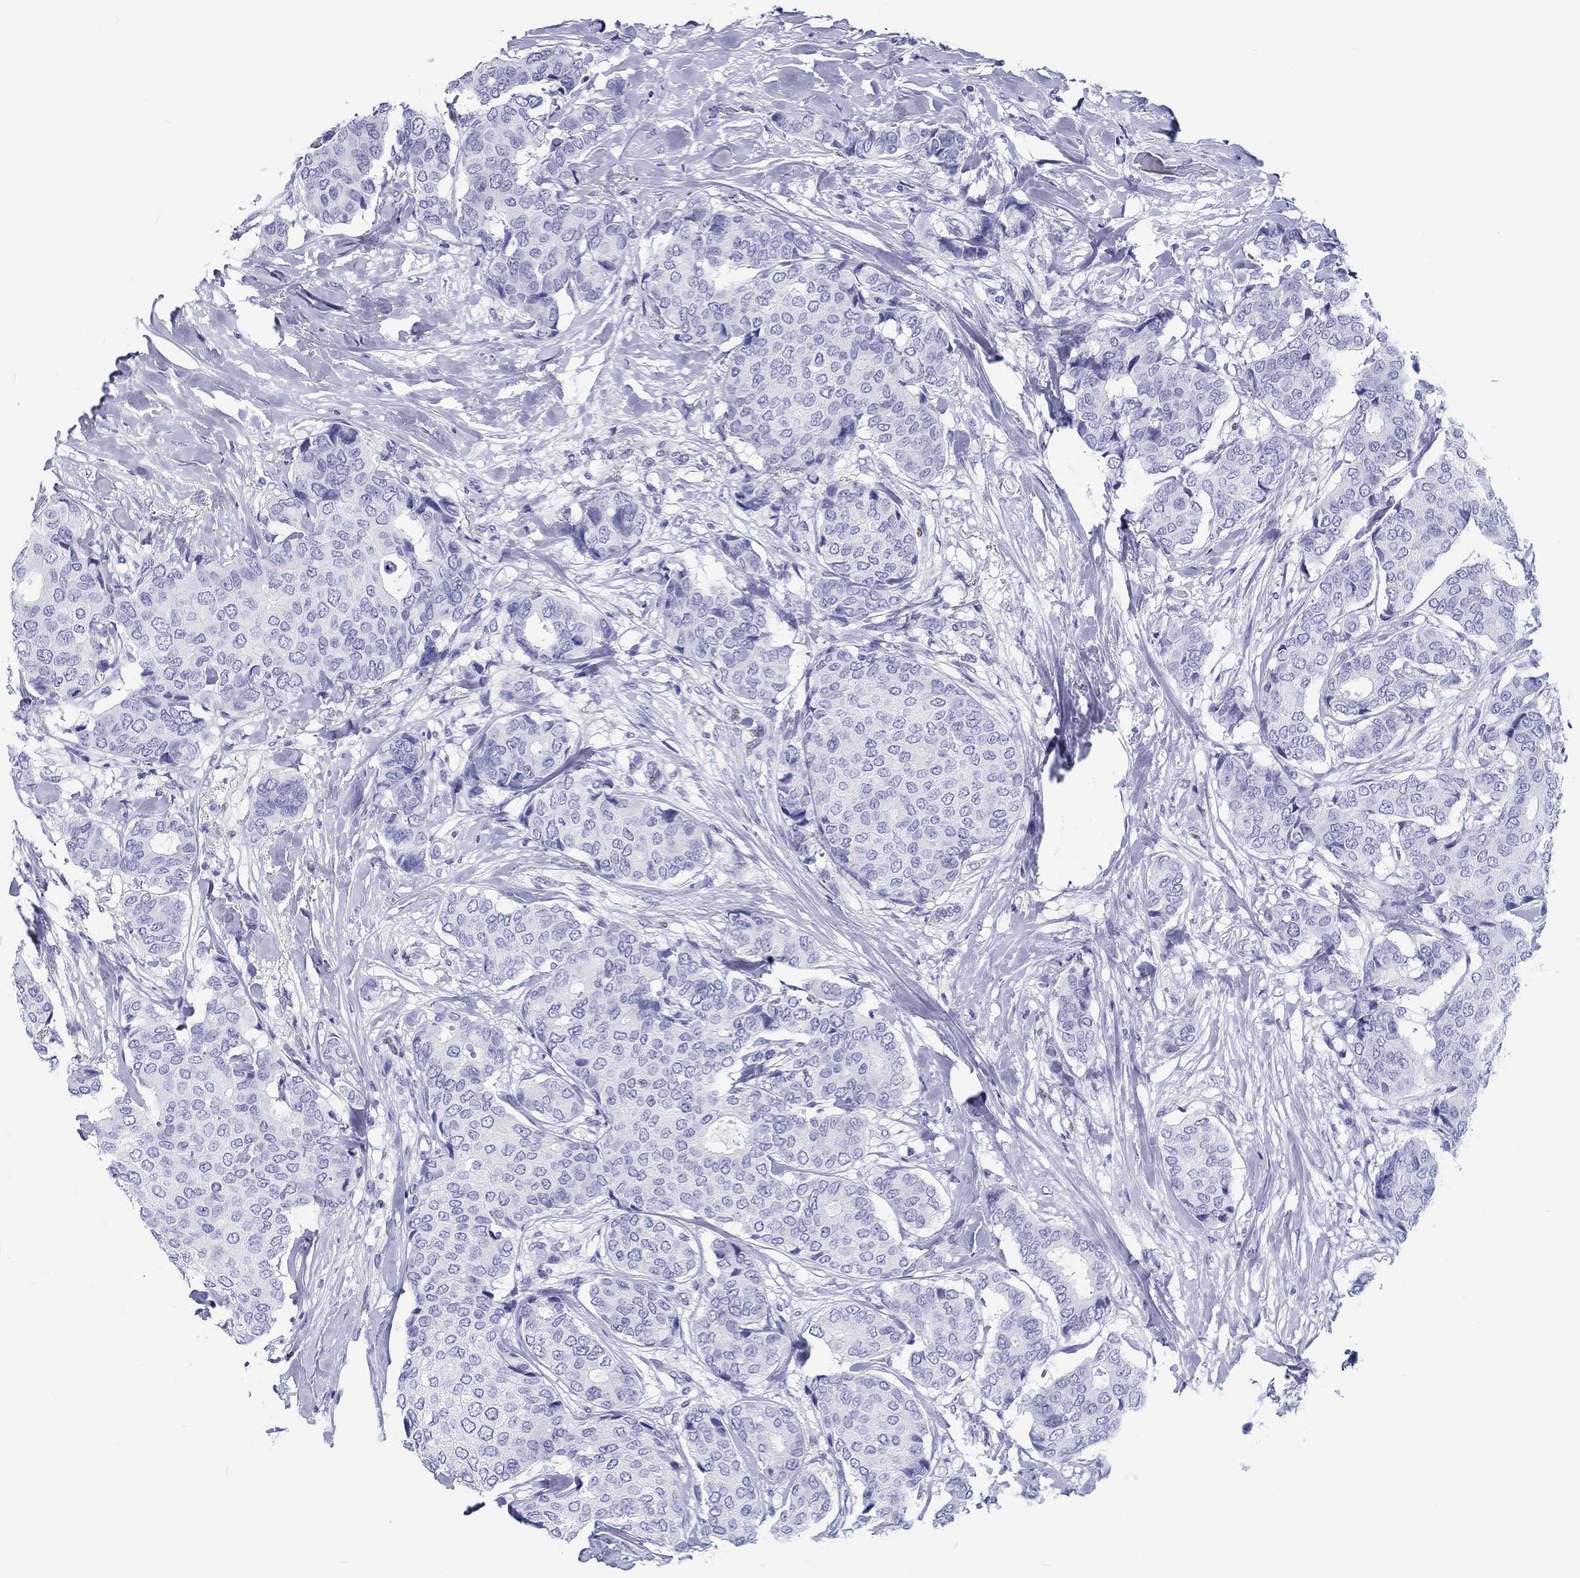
{"staining": {"intensity": "negative", "quantity": "none", "location": "none"}, "tissue": "breast cancer", "cell_type": "Tumor cells", "image_type": "cancer", "snomed": [{"axis": "morphology", "description": "Duct carcinoma"}, {"axis": "topography", "description": "Breast"}], "caption": "This is an IHC image of breast cancer (intraductal carcinoma). There is no expression in tumor cells.", "gene": "H1-1", "patient": {"sex": "female", "age": 75}}